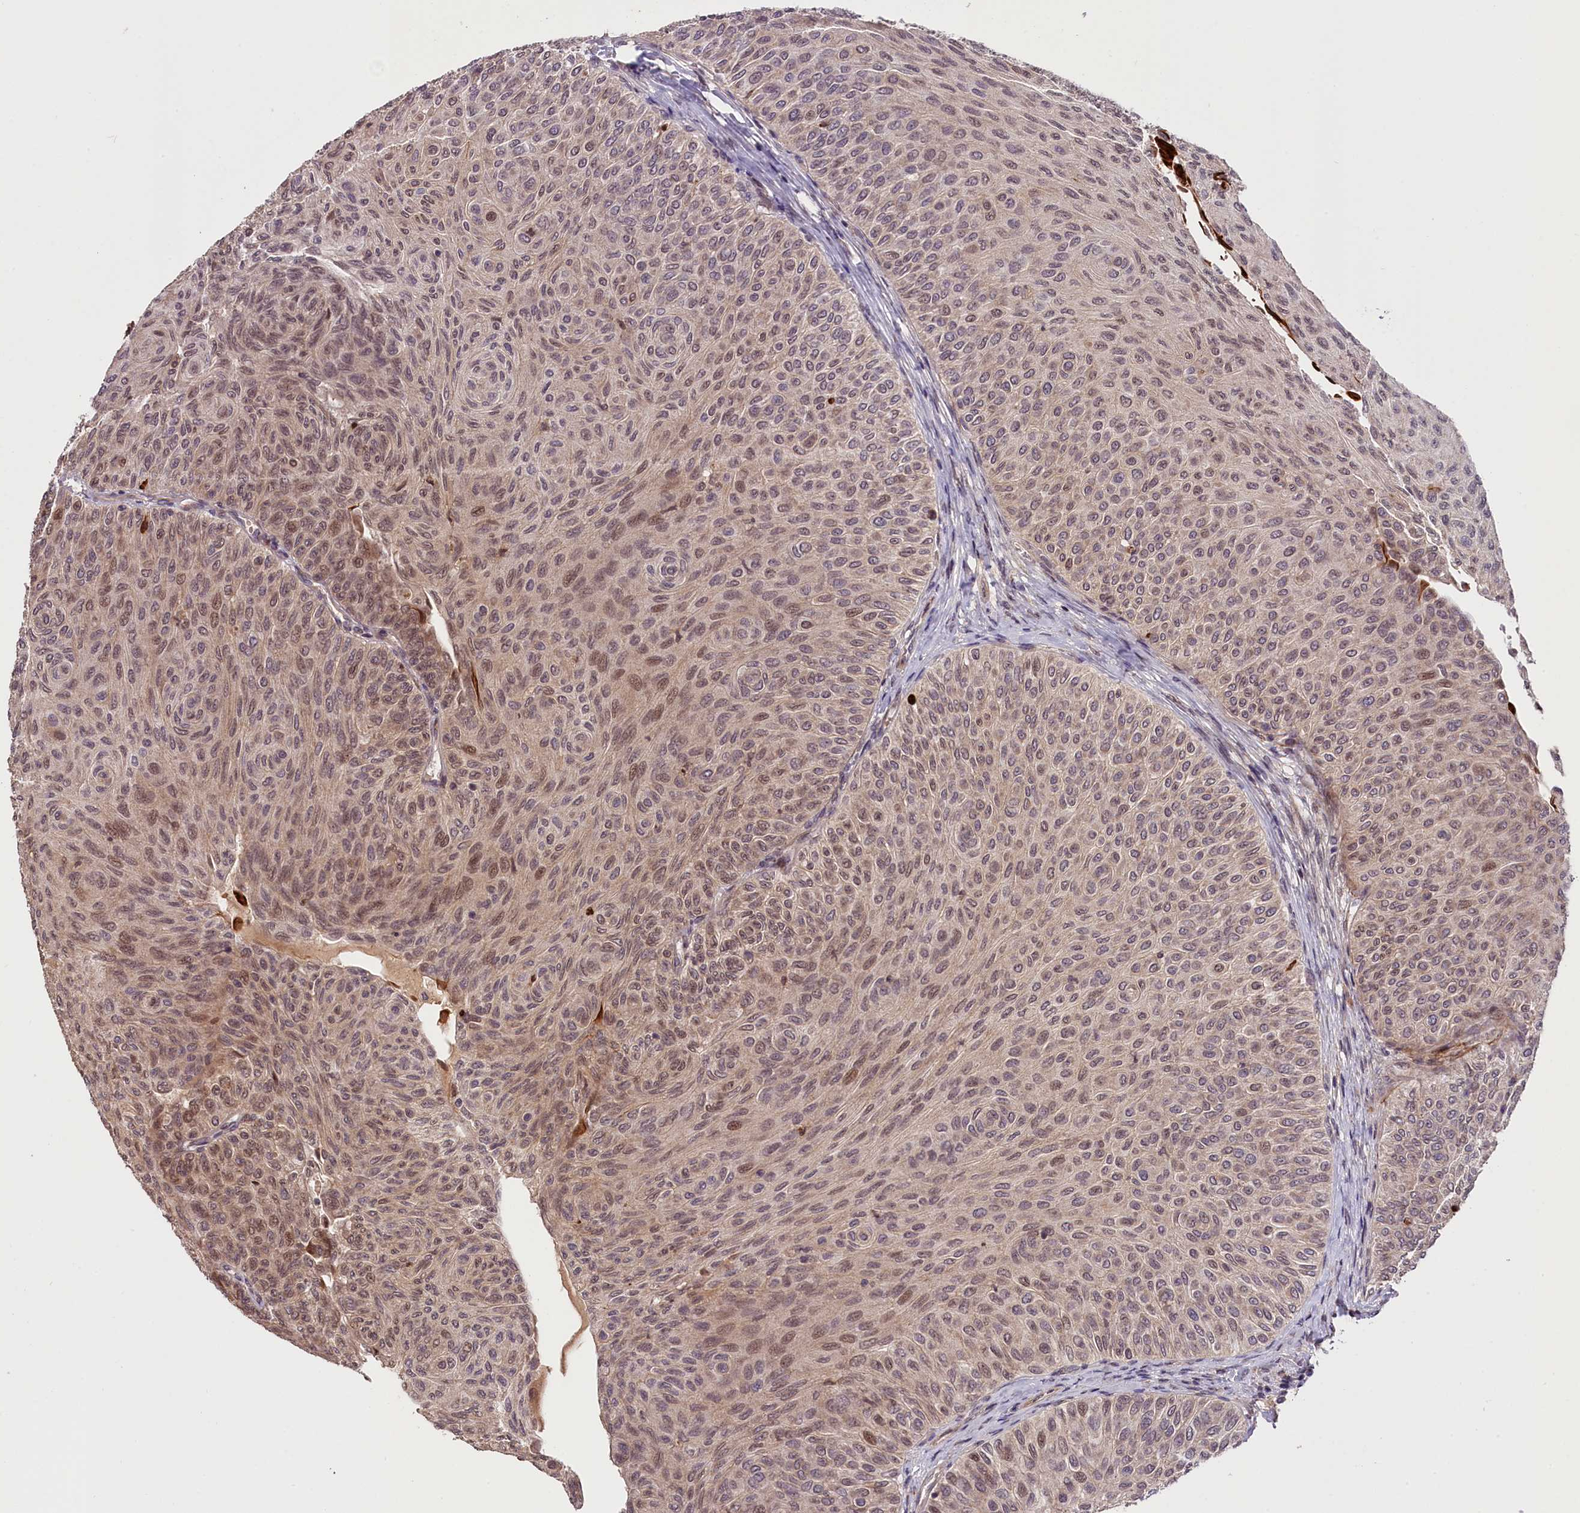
{"staining": {"intensity": "moderate", "quantity": ">75%", "location": "cytoplasmic/membranous,nuclear"}, "tissue": "urothelial cancer", "cell_type": "Tumor cells", "image_type": "cancer", "snomed": [{"axis": "morphology", "description": "Urothelial carcinoma, Low grade"}, {"axis": "topography", "description": "Urinary bladder"}], "caption": "Approximately >75% of tumor cells in urothelial cancer exhibit moderate cytoplasmic/membranous and nuclear protein staining as visualized by brown immunohistochemical staining.", "gene": "ZNF480", "patient": {"sex": "male", "age": 78}}